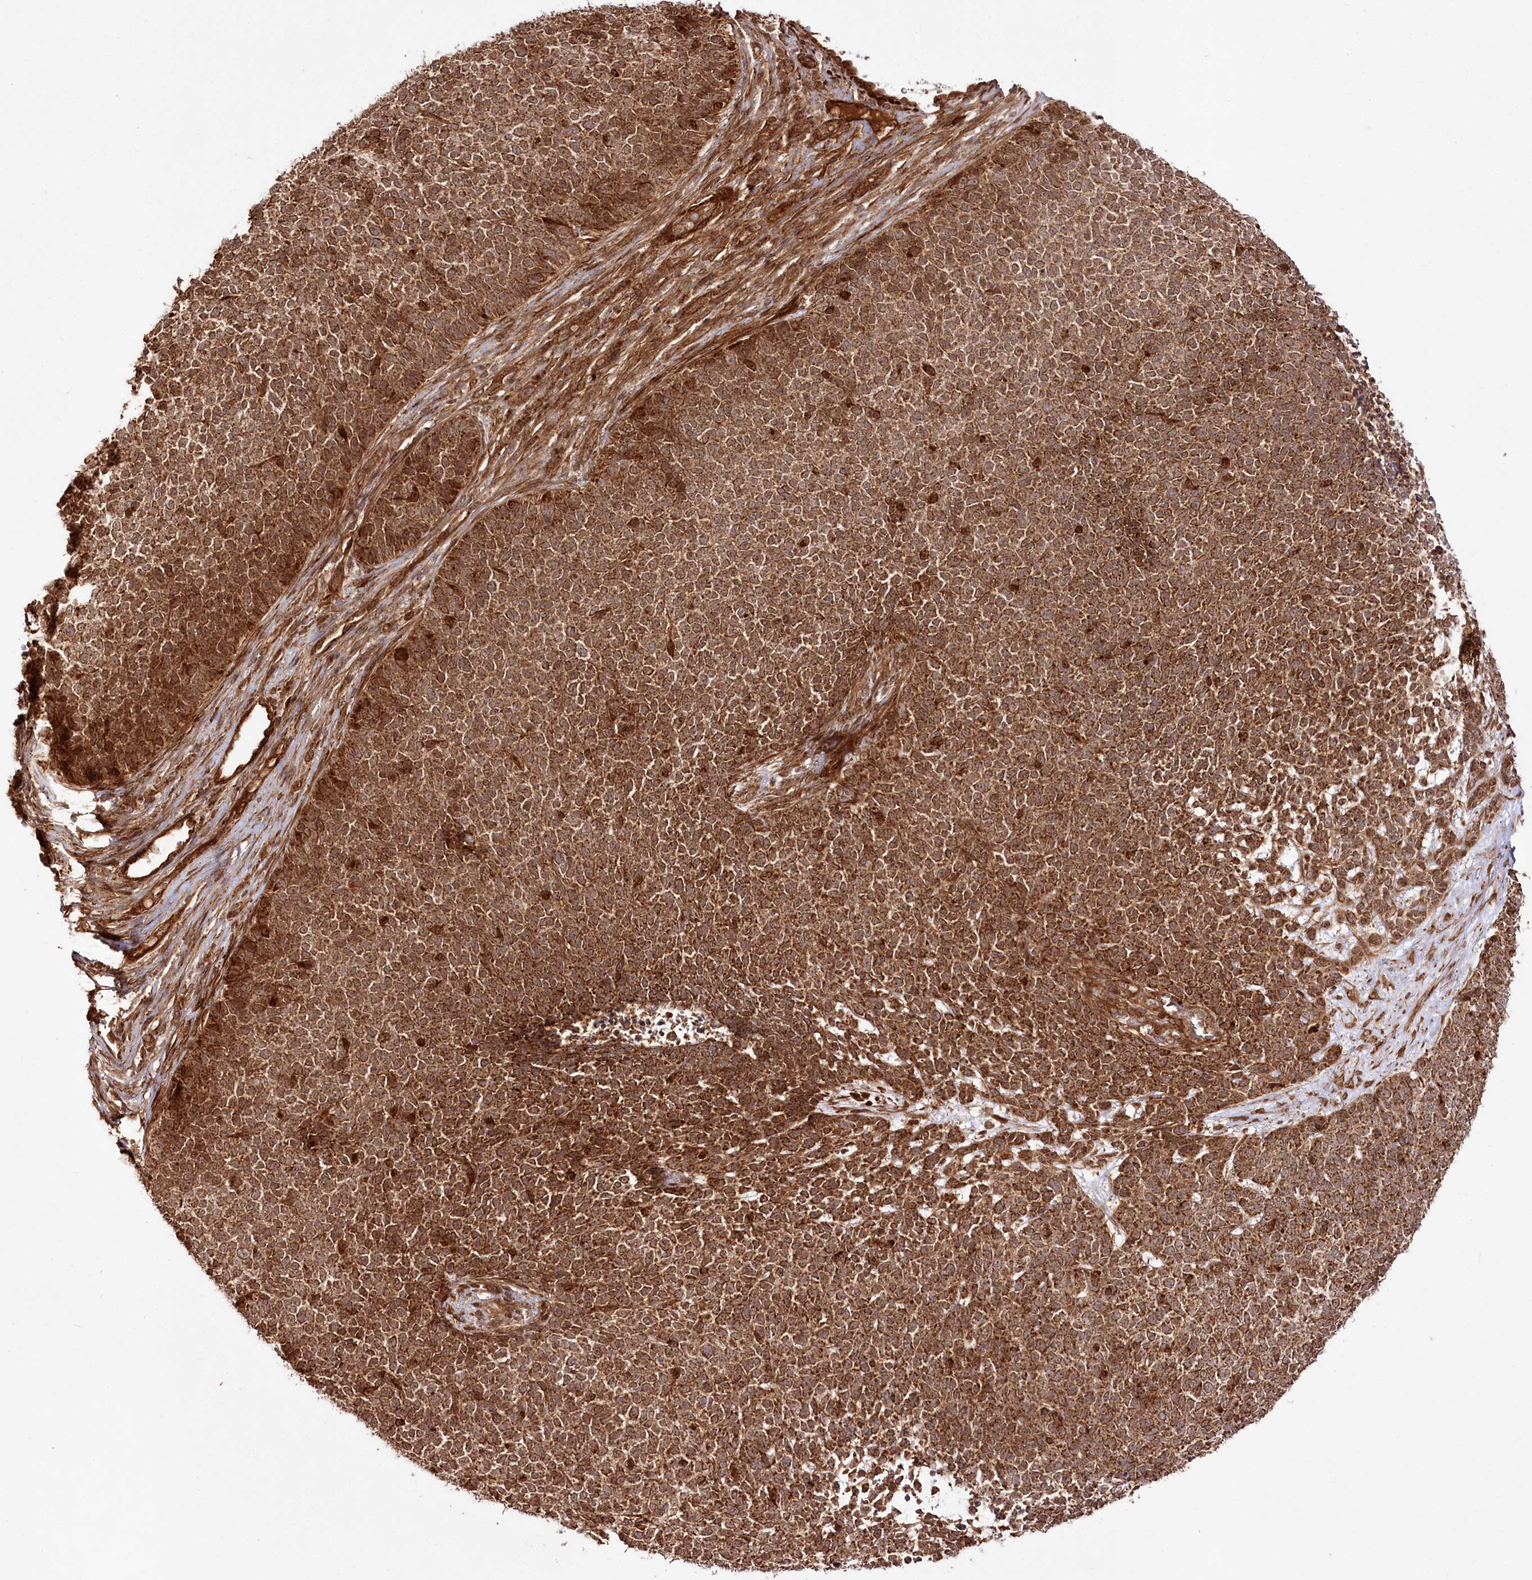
{"staining": {"intensity": "strong", "quantity": ">75%", "location": "cytoplasmic/membranous"}, "tissue": "skin cancer", "cell_type": "Tumor cells", "image_type": "cancer", "snomed": [{"axis": "morphology", "description": "Basal cell carcinoma"}, {"axis": "topography", "description": "Skin"}], "caption": "A high-resolution image shows immunohistochemistry staining of skin cancer (basal cell carcinoma), which displays strong cytoplasmic/membranous positivity in approximately >75% of tumor cells.", "gene": "REXO2", "patient": {"sex": "female", "age": 84}}